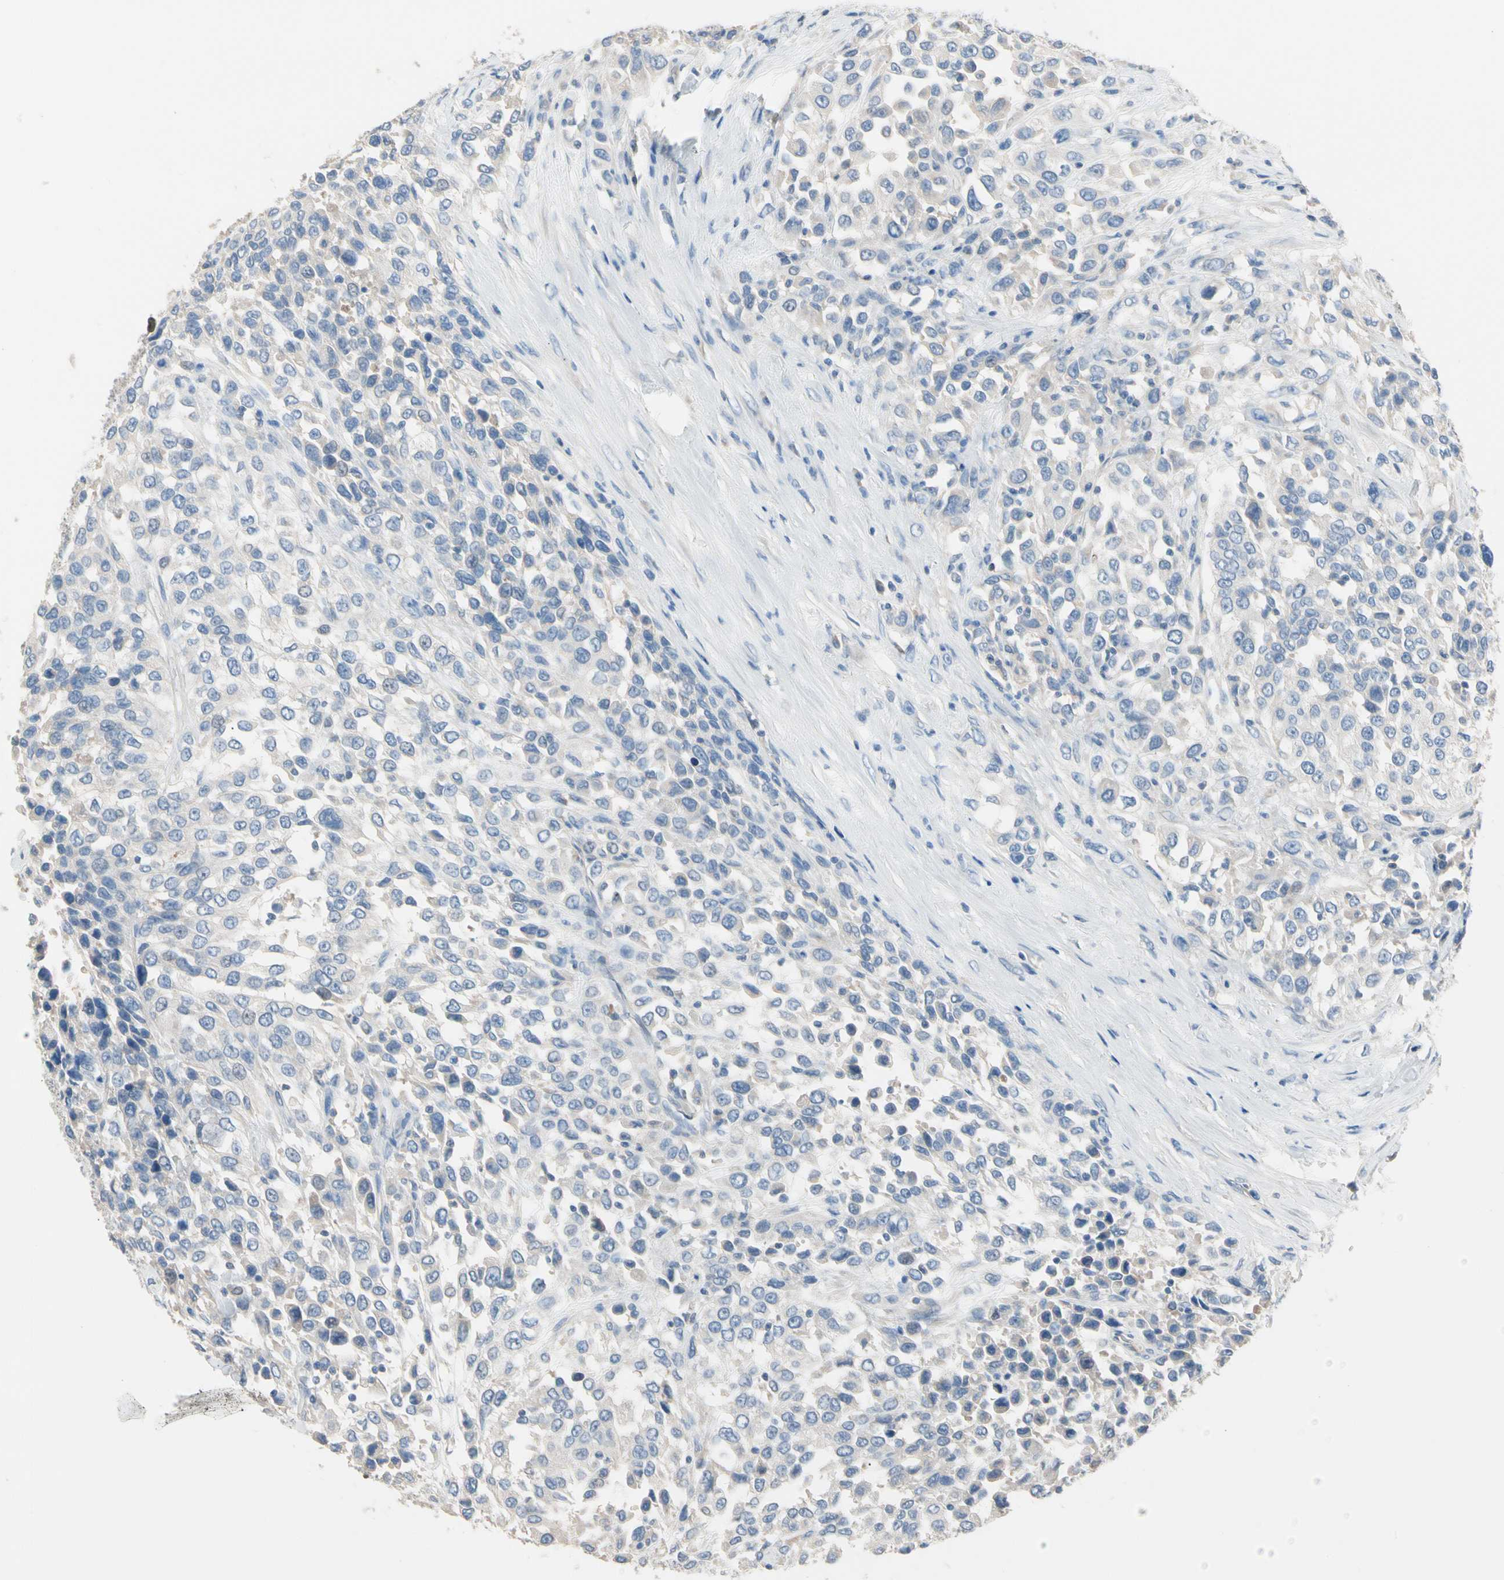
{"staining": {"intensity": "negative", "quantity": "none", "location": "none"}, "tissue": "urothelial cancer", "cell_type": "Tumor cells", "image_type": "cancer", "snomed": [{"axis": "morphology", "description": "Urothelial carcinoma, High grade"}, {"axis": "topography", "description": "Urinary bladder"}], "caption": "There is no significant staining in tumor cells of urothelial cancer. Brightfield microscopy of immunohistochemistry stained with DAB (brown) and hematoxylin (blue), captured at high magnification.", "gene": "BBOX1", "patient": {"sex": "female", "age": 80}}